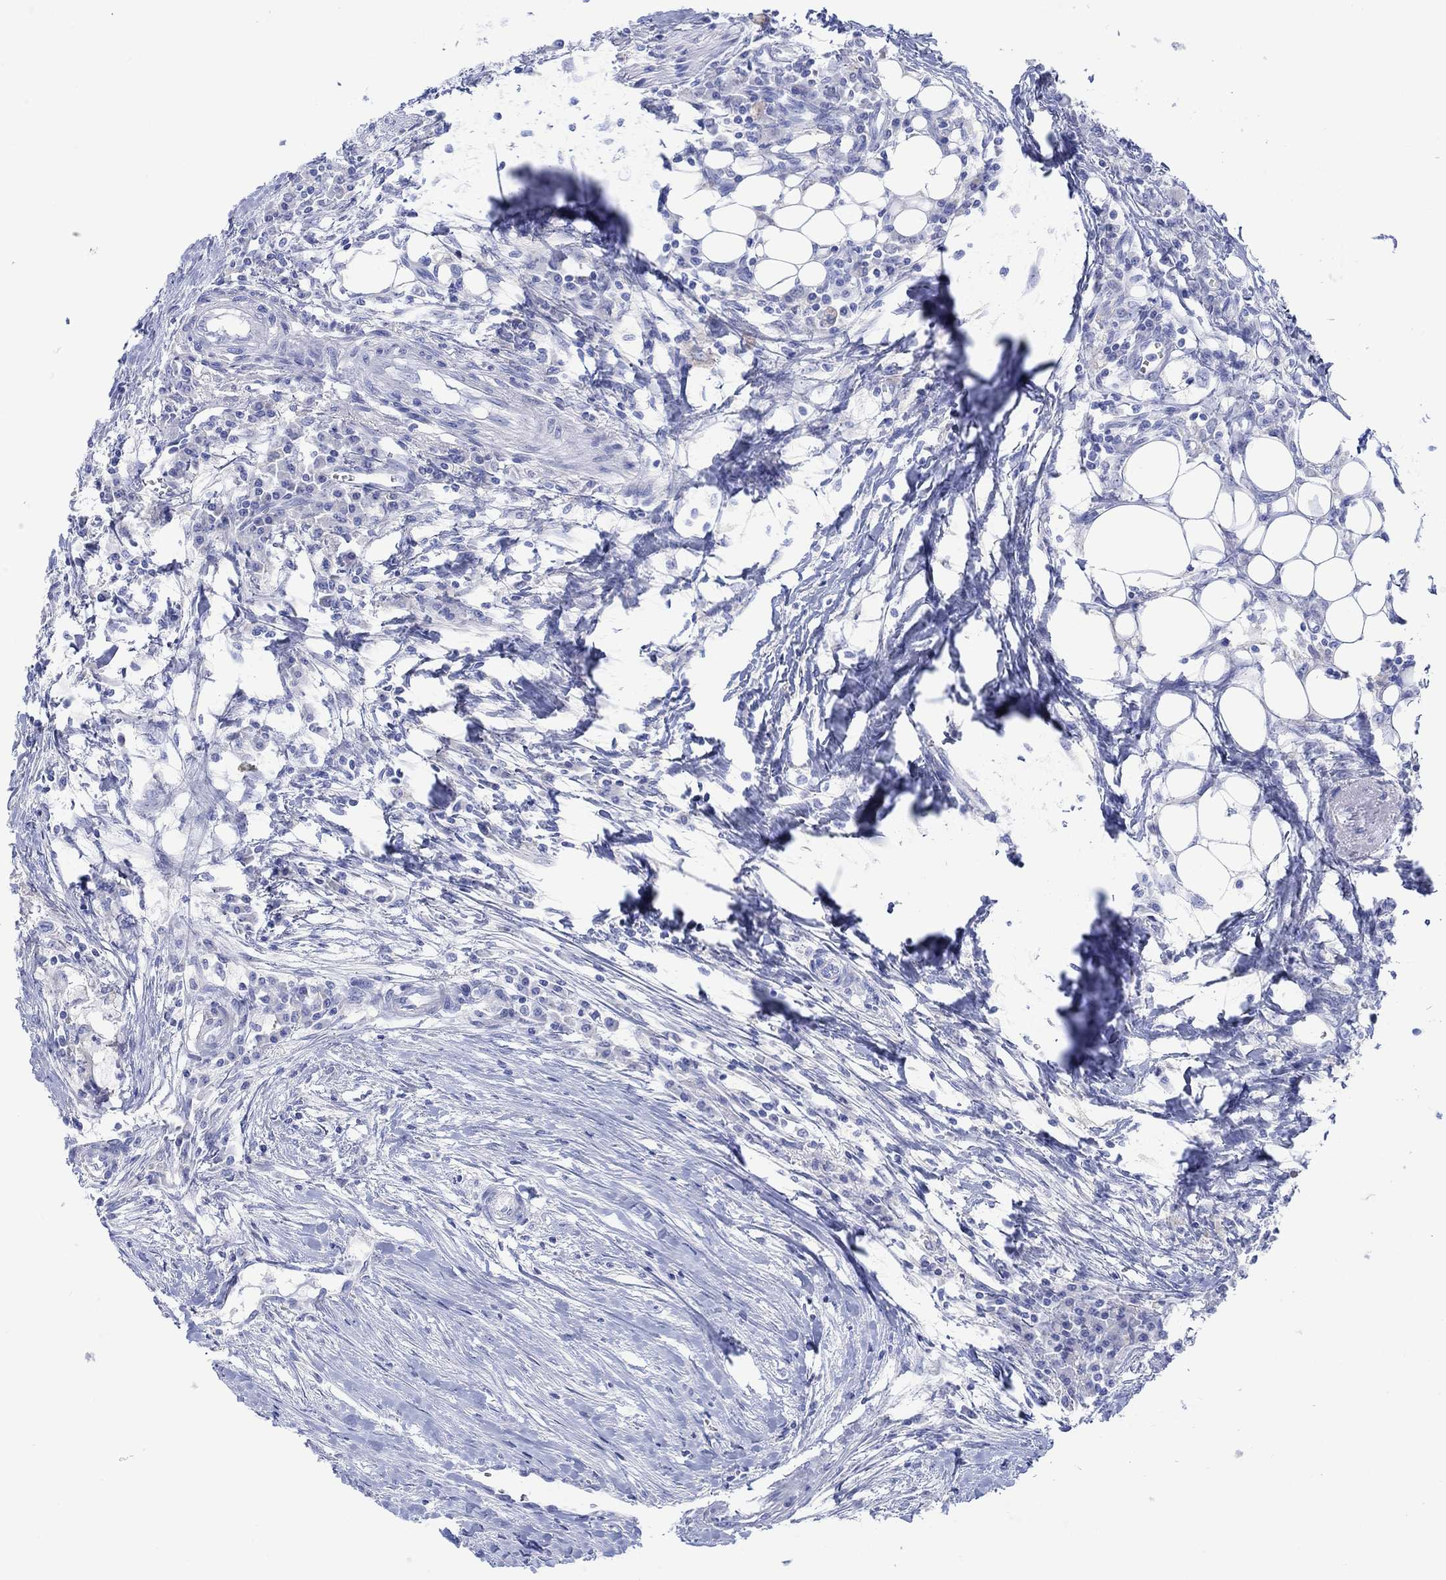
{"staining": {"intensity": "negative", "quantity": "none", "location": "none"}, "tissue": "colorectal cancer", "cell_type": "Tumor cells", "image_type": "cancer", "snomed": [{"axis": "morphology", "description": "Adenocarcinoma, NOS"}, {"axis": "topography", "description": "Colon"}], "caption": "Micrograph shows no significant protein positivity in tumor cells of colorectal adenocarcinoma. (DAB (3,3'-diaminobenzidine) IHC, high magnification).", "gene": "REEP6", "patient": {"sex": "male", "age": 53}}